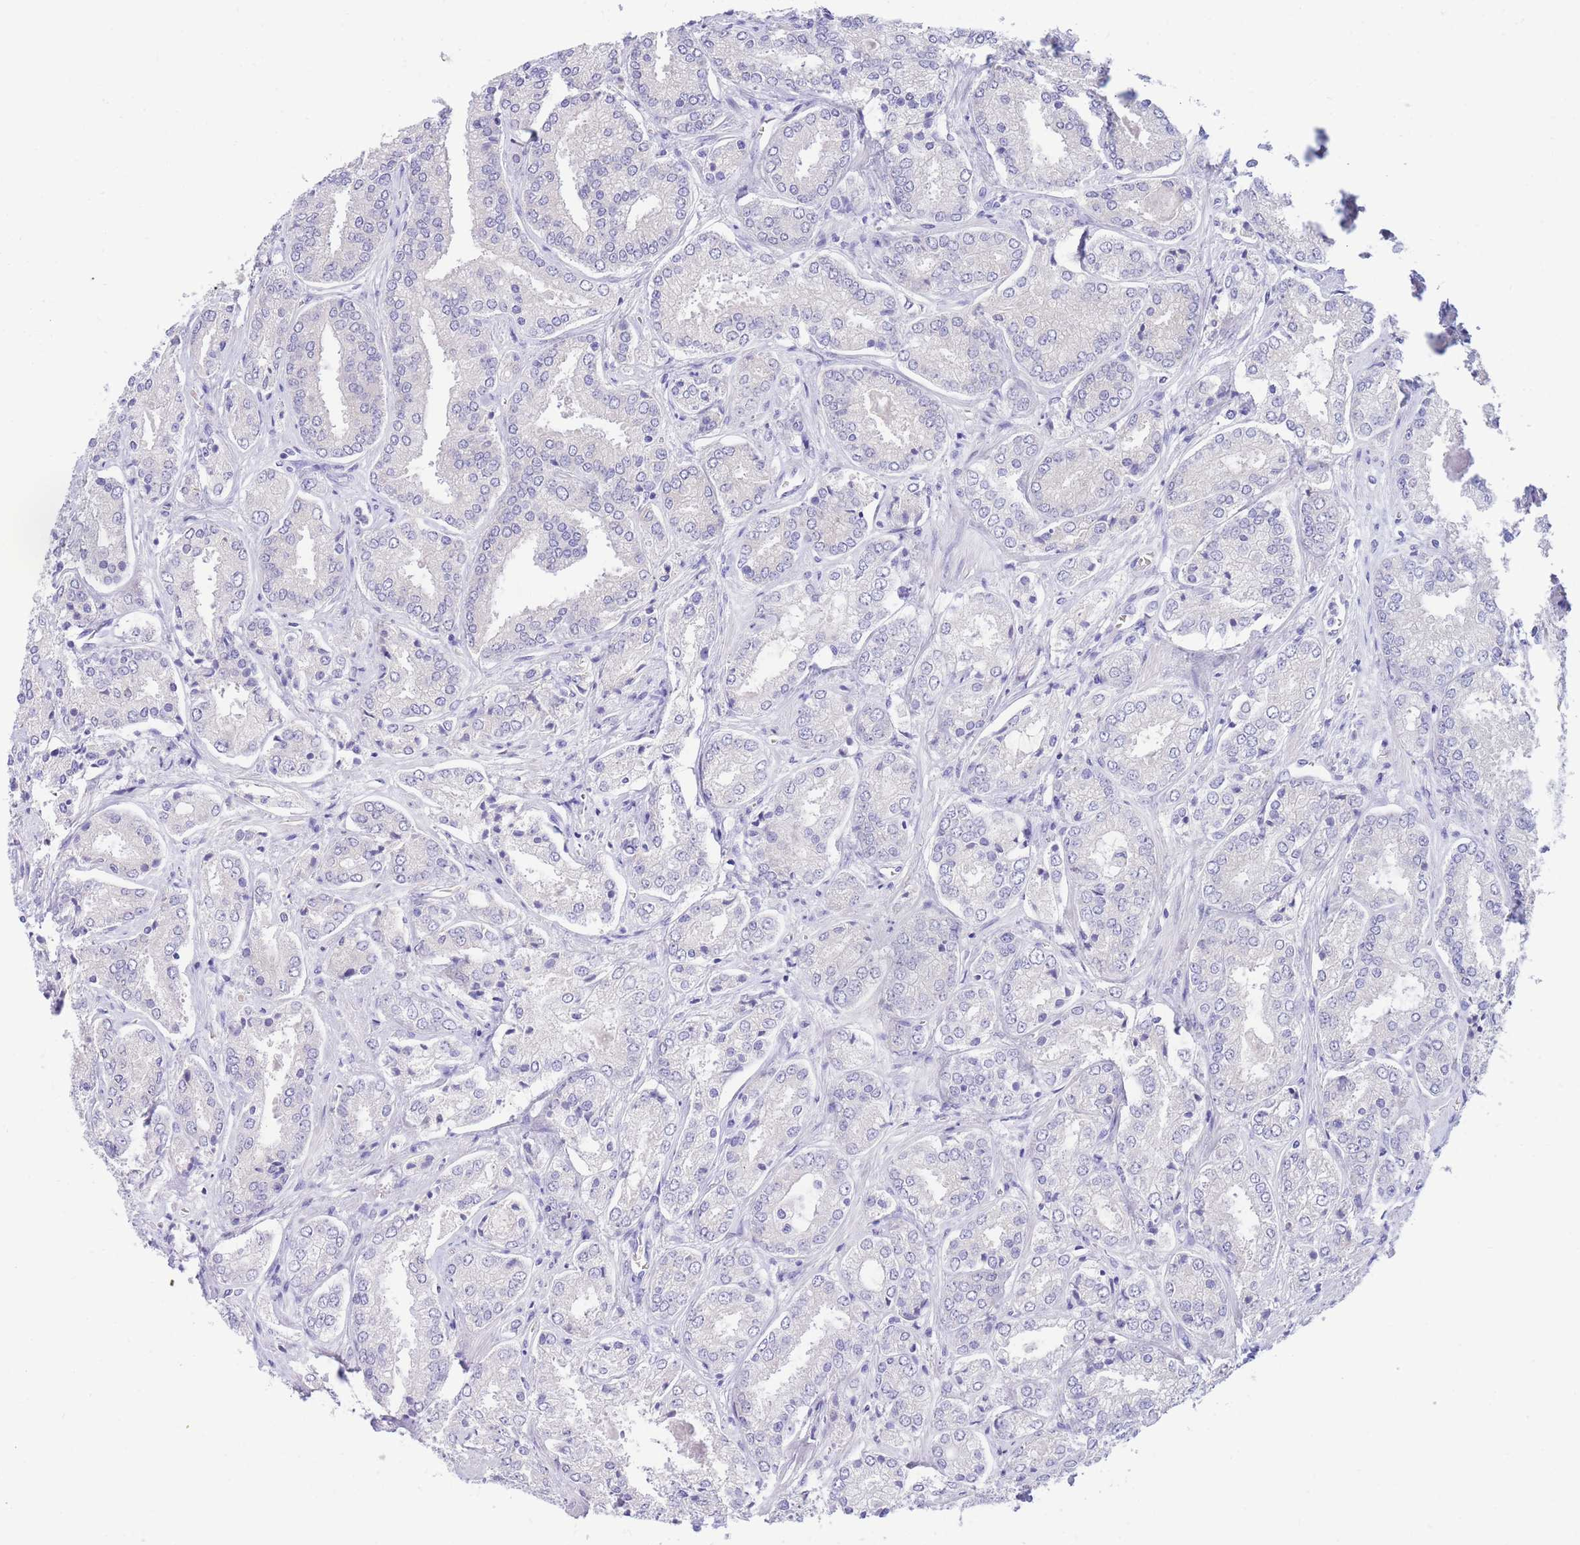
{"staining": {"intensity": "negative", "quantity": "none", "location": "none"}, "tissue": "prostate cancer", "cell_type": "Tumor cells", "image_type": "cancer", "snomed": [{"axis": "morphology", "description": "Adenocarcinoma, High grade"}, {"axis": "topography", "description": "Prostate"}], "caption": "The IHC image has no significant staining in tumor cells of prostate cancer tissue. The staining is performed using DAB brown chromogen with nuclei counter-stained in using hematoxylin.", "gene": "SSUH2", "patient": {"sex": "male", "age": 63}}